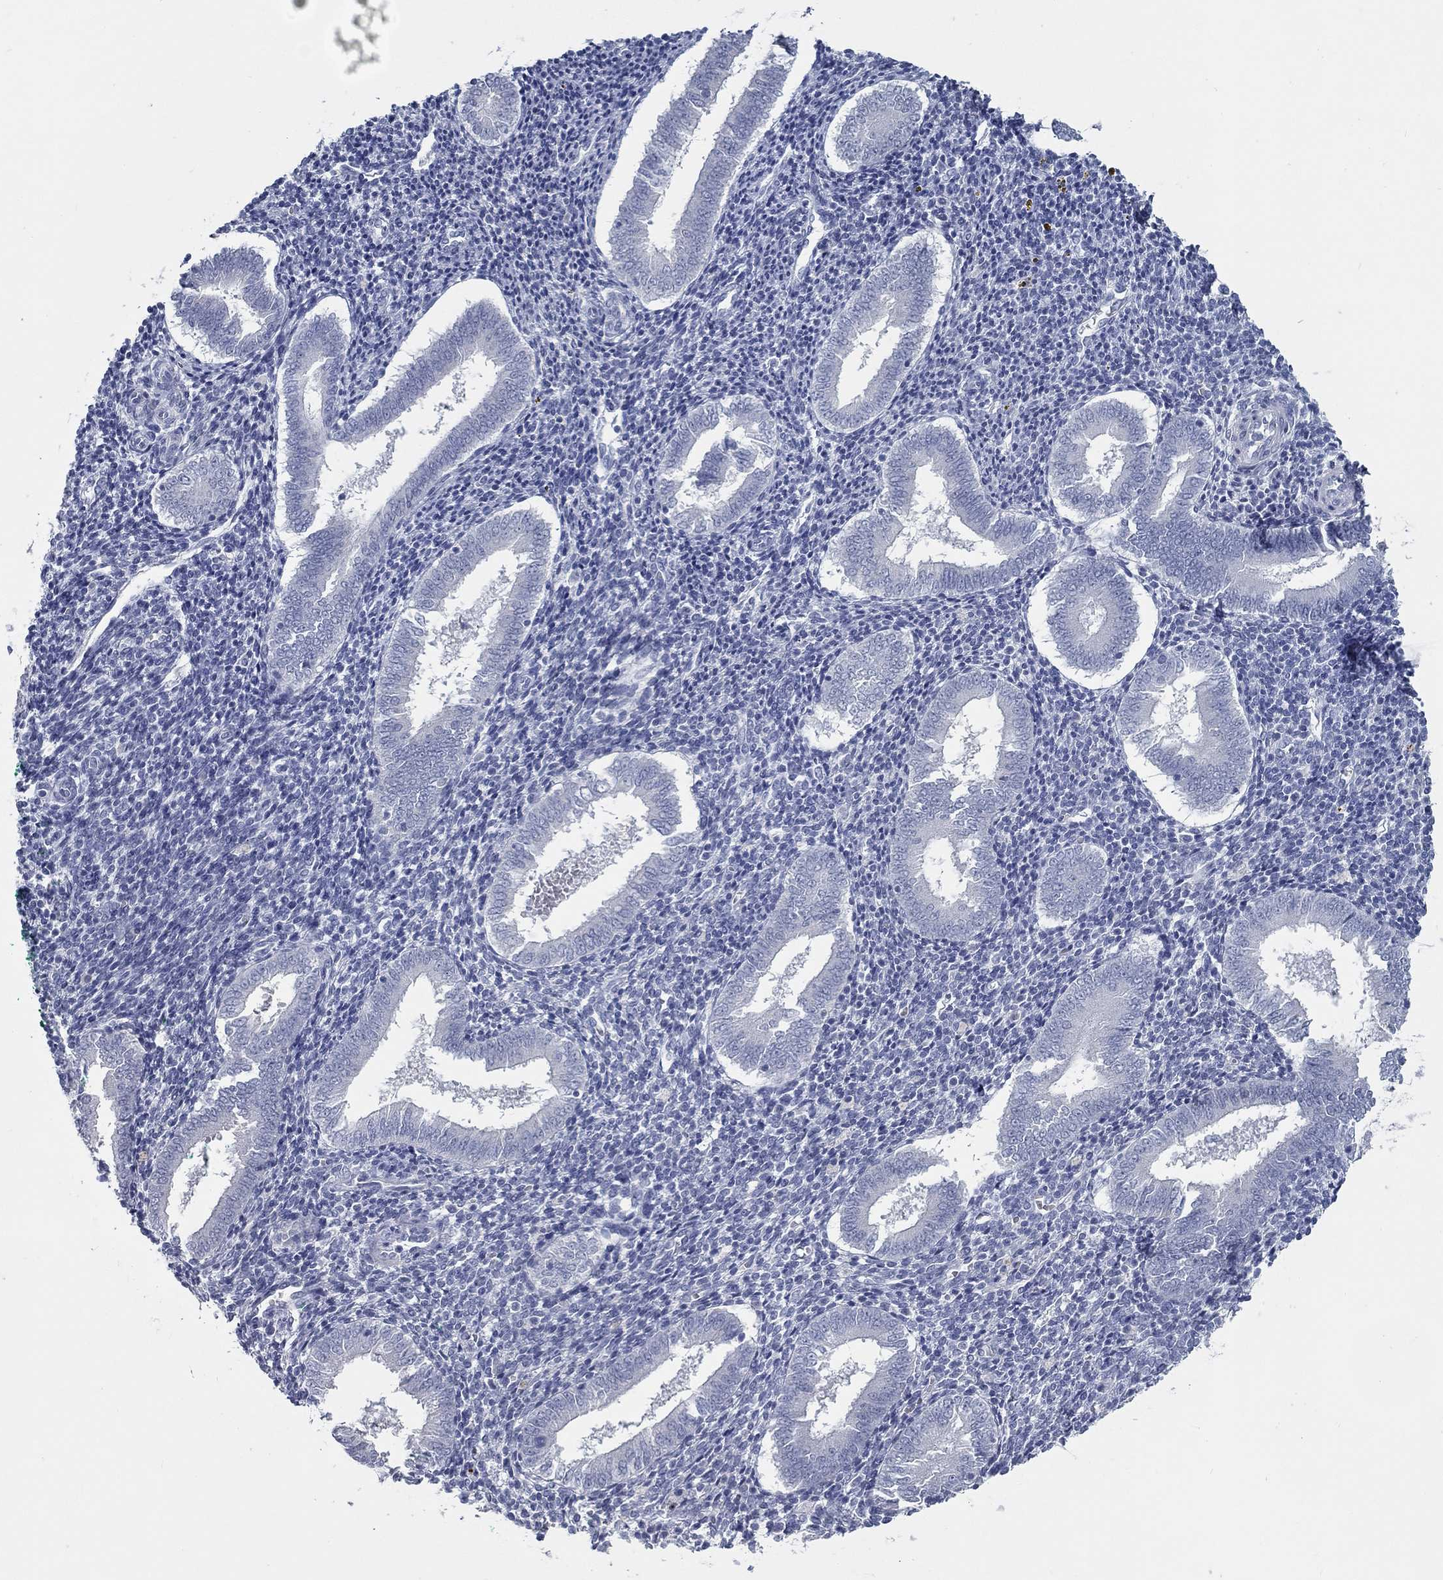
{"staining": {"intensity": "negative", "quantity": "none", "location": "none"}, "tissue": "endometrium", "cell_type": "Cells in endometrial stroma", "image_type": "normal", "snomed": [{"axis": "morphology", "description": "Normal tissue, NOS"}, {"axis": "topography", "description": "Endometrium"}], "caption": "Protein analysis of benign endometrium reveals no significant expression in cells in endometrial stroma. (IHC, brightfield microscopy, high magnification).", "gene": "KIRREL2", "patient": {"sex": "female", "age": 25}}